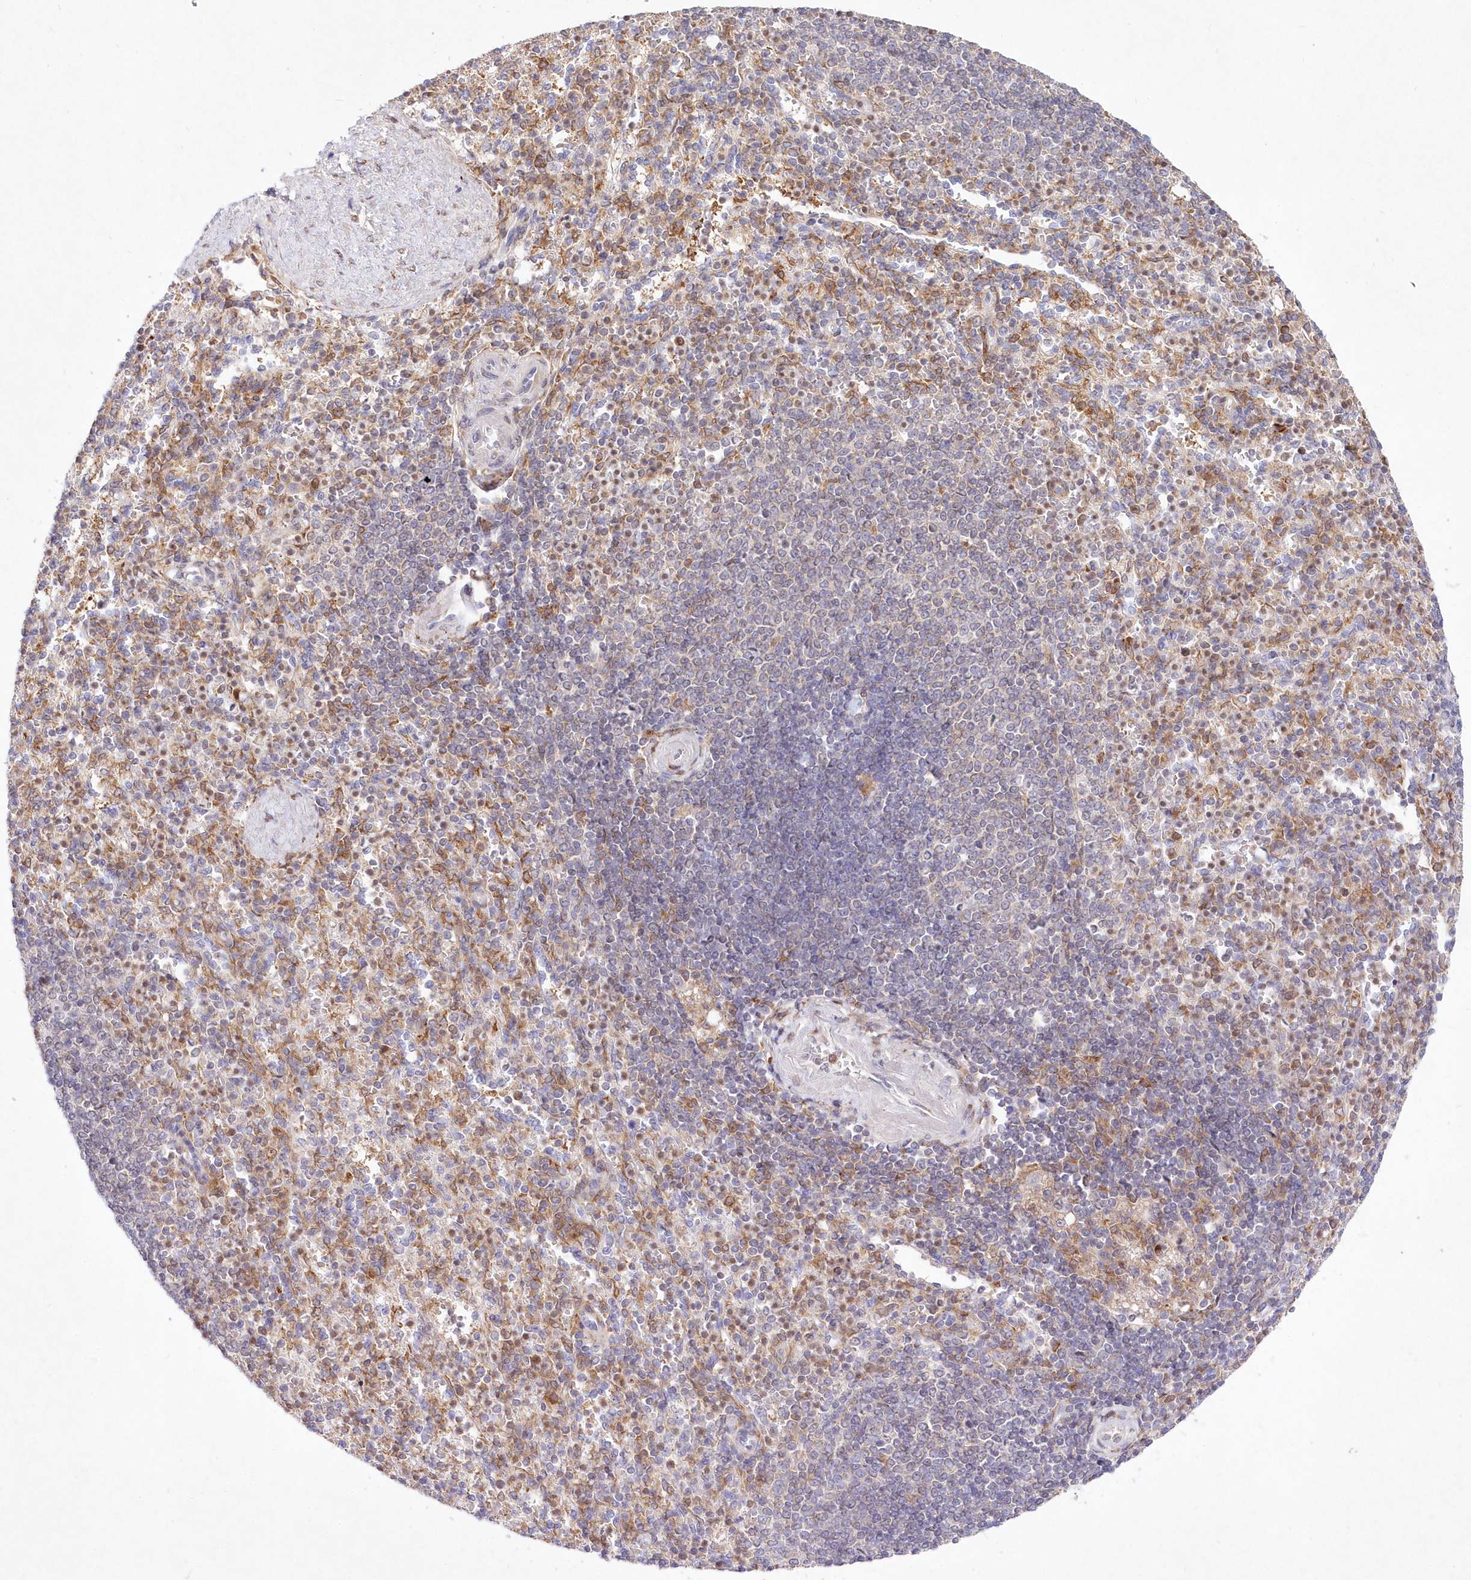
{"staining": {"intensity": "moderate", "quantity": "<25%", "location": "cytoplasmic/membranous"}, "tissue": "spleen", "cell_type": "Cells in red pulp", "image_type": "normal", "snomed": [{"axis": "morphology", "description": "Normal tissue, NOS"}, {"axis": "topography", "description": "Spleen"}], "caption": "About <25% of cells in red pulp in benign spleen show moderate cytoplasmic/membranous protein expression as visualized by brown immunohistochemical staining.", "gene": "LDB1", "patient": {"sex": "female", "age": 74}}